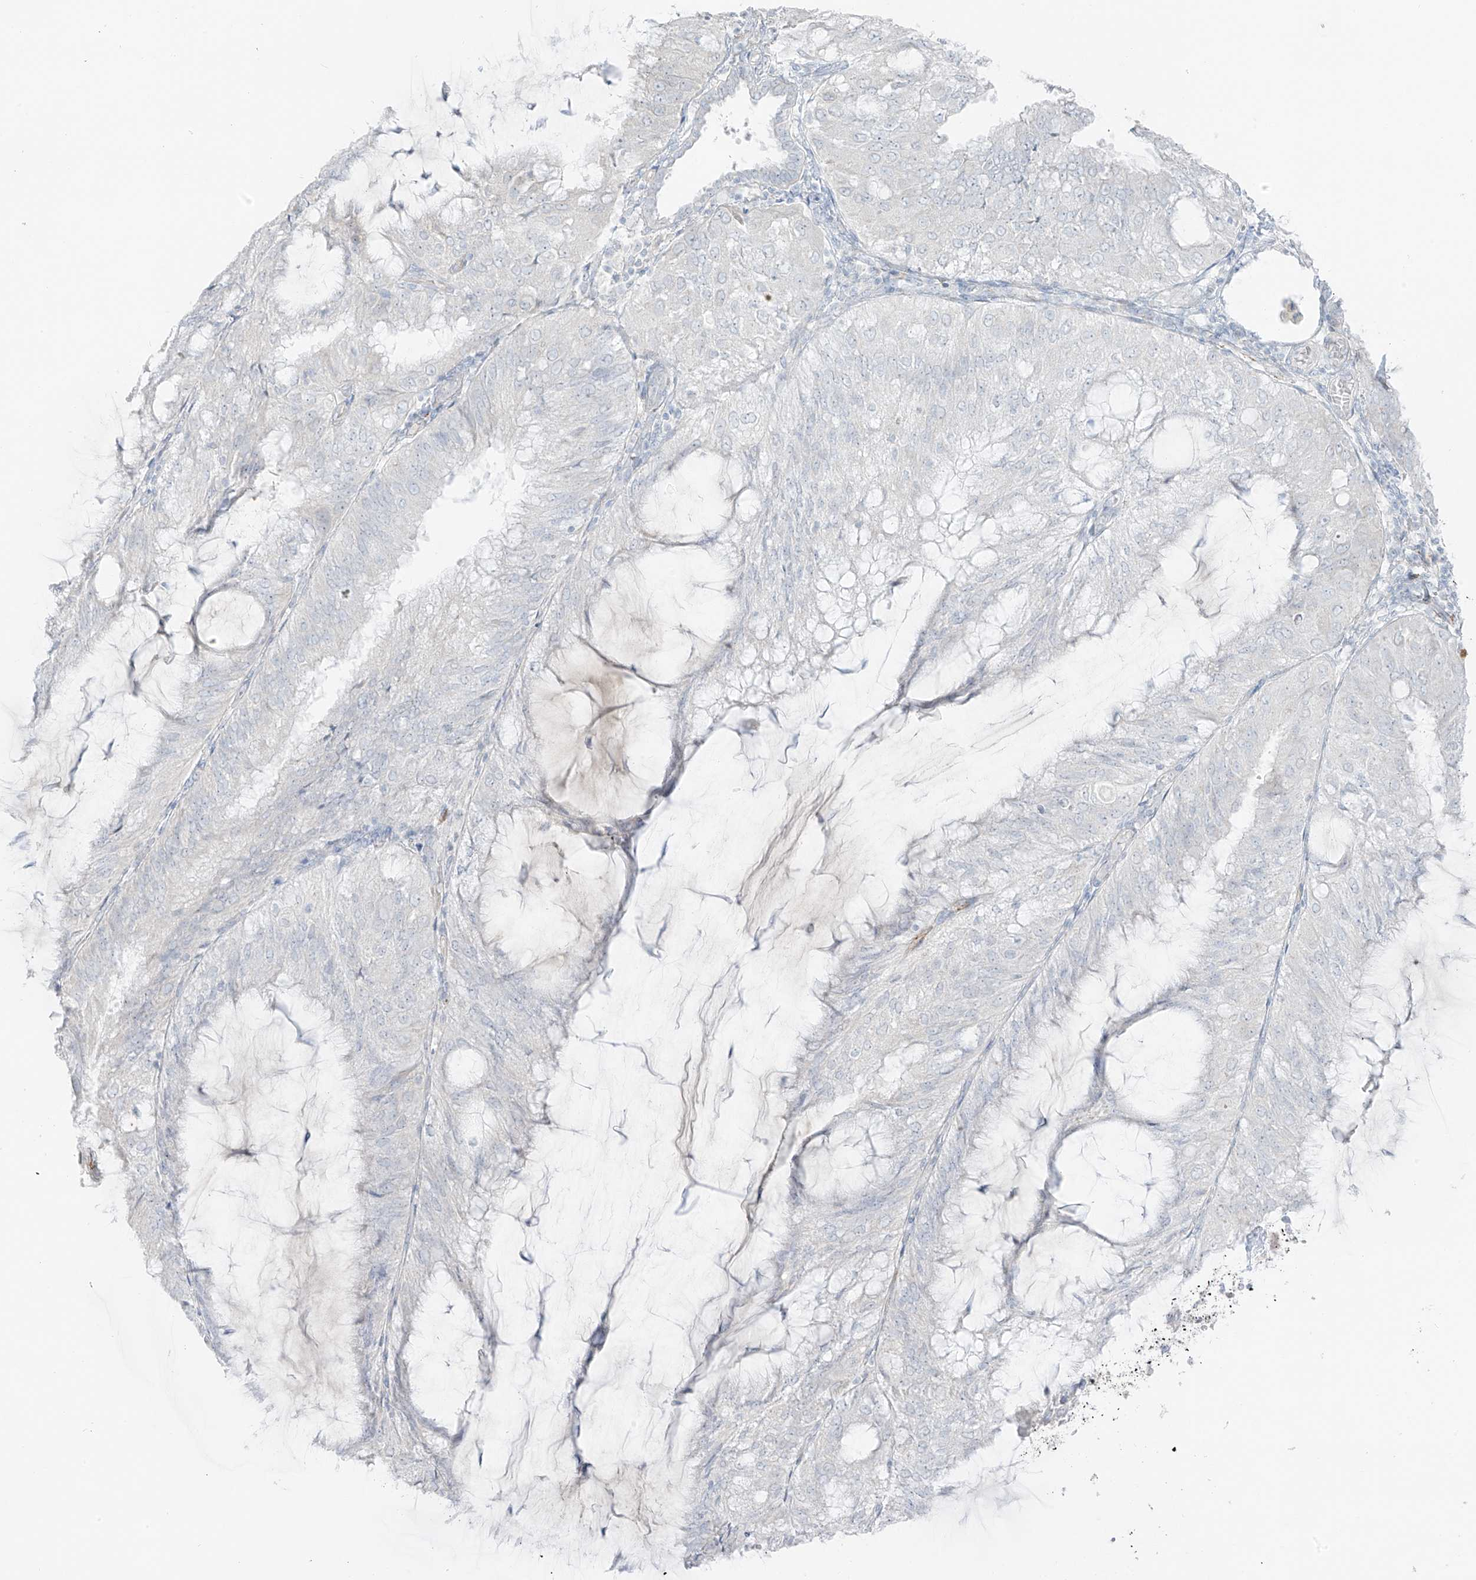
{"staining": {"intensity": "negative", "quantity": "none", "location": "none"}, "tissue": "endometrial cancer", "cell_type": "Tumor cells", "image_type": "cancer", "snomed": [{"axis": "morphology", "description": "Adenocarcinoma, NOS"}, {"axis": "topography", "description": "Endometrium"}], "caption": "IHC micrograph of neoplastic tissue: endometrial cancer stained with DAB (3,3'-diaminobenzidine) reveals no significant protein staining in tumor cells.", "gene": "C11orf87", "patient": {"sex": "female", "age": 81}}